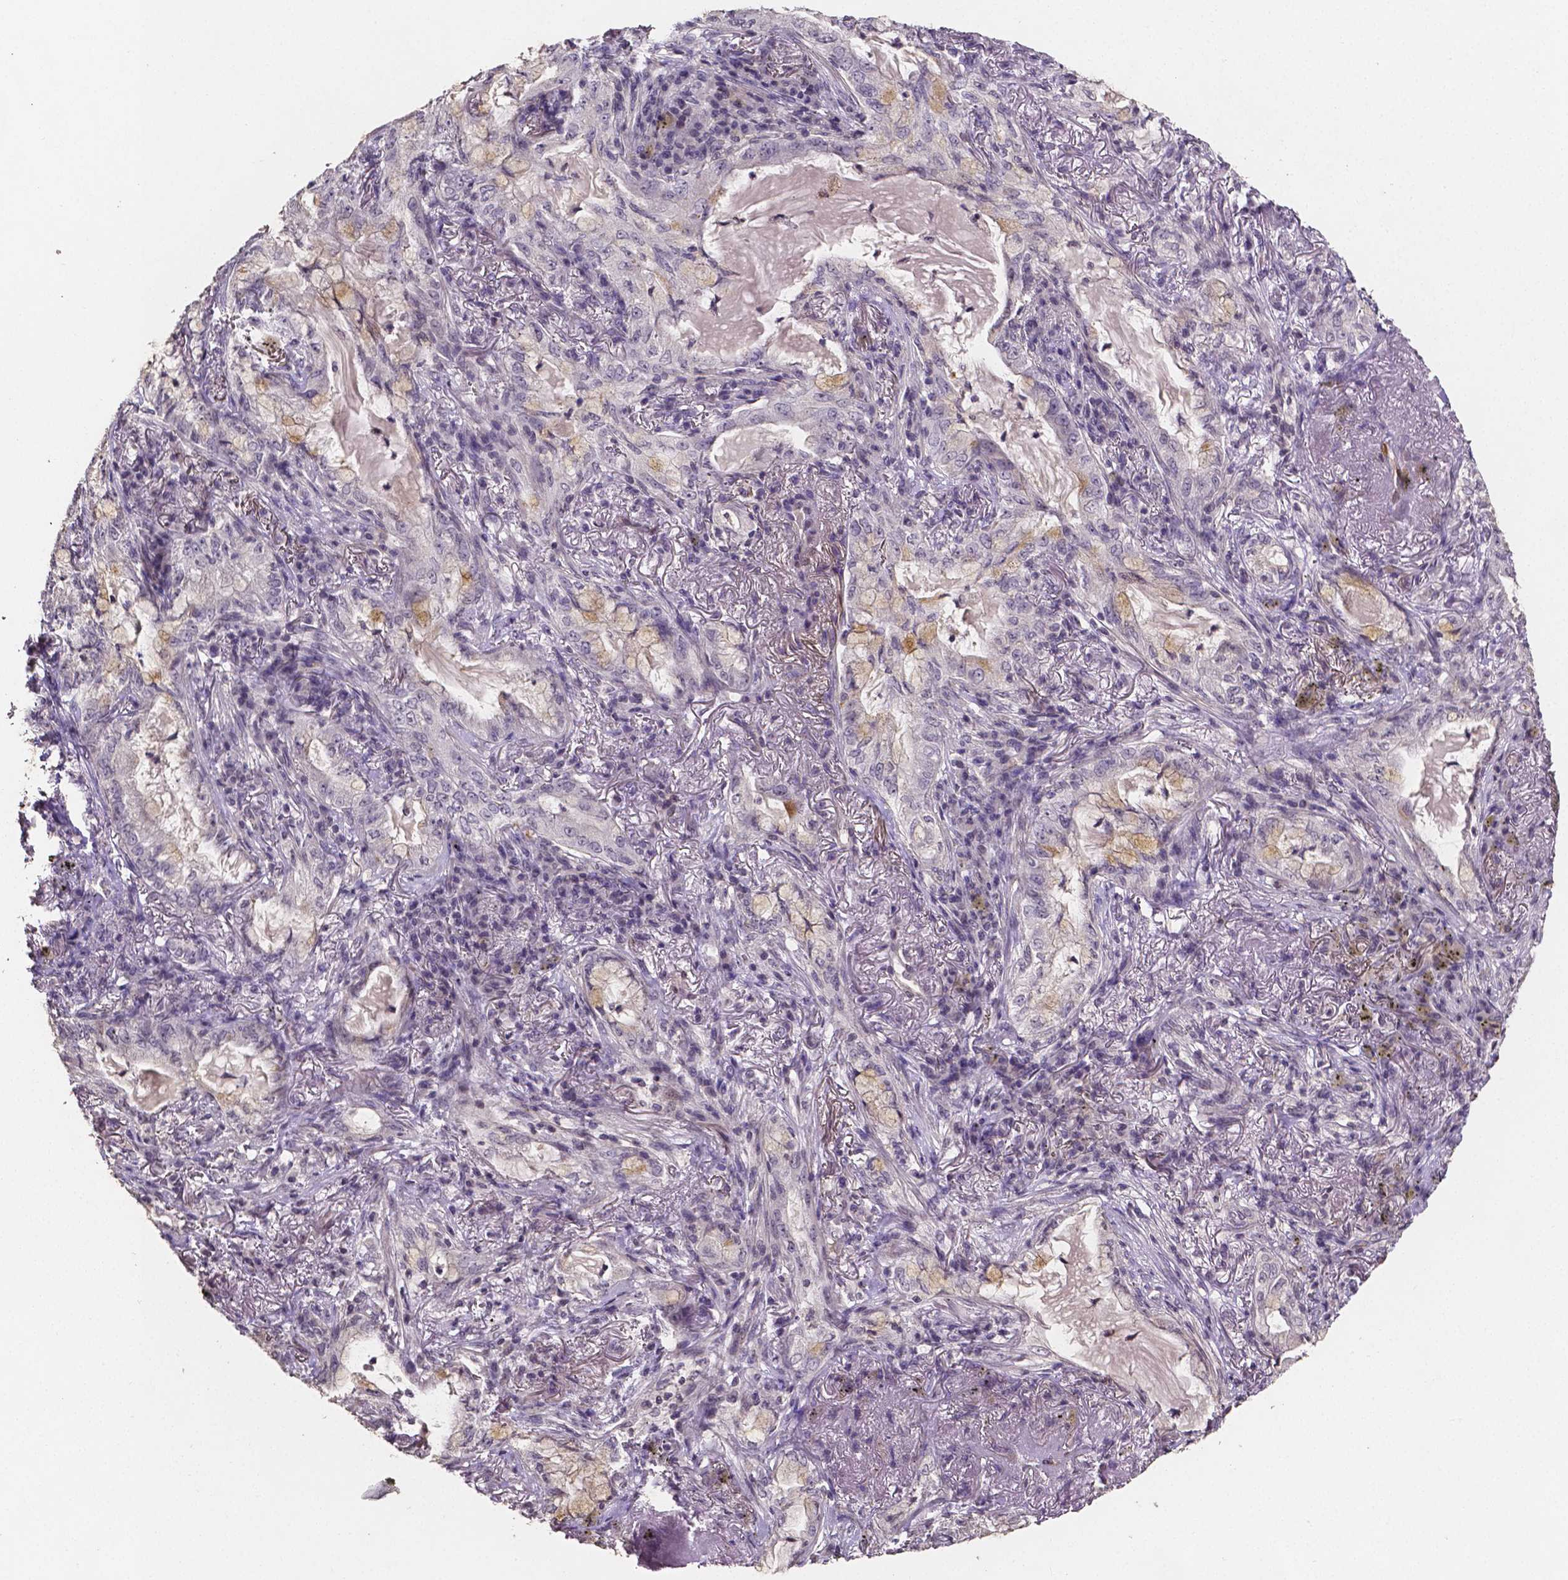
{"staining": {"intensity": "weak", "quantity": "<25%", "location": "cytoplasmic/membranous"}, "tissue": "lung cancer", "cell_type": "Tumor cells", "image_type": "cancer", "snomed": [{"axis": "morphology", "description": "Adenocarcinoma, NOS"}, {"axis": "topography", "description": "Lung"}], "caption": "There is no significant staining in tumor cells of lung cancer. (DAB (3,3'-diaminobenzidine) immunohistochemistry (IHC) with hematoxylin counter stain).", "gene": "NRGN", "patient": {"sex": "female", "age": 73}}